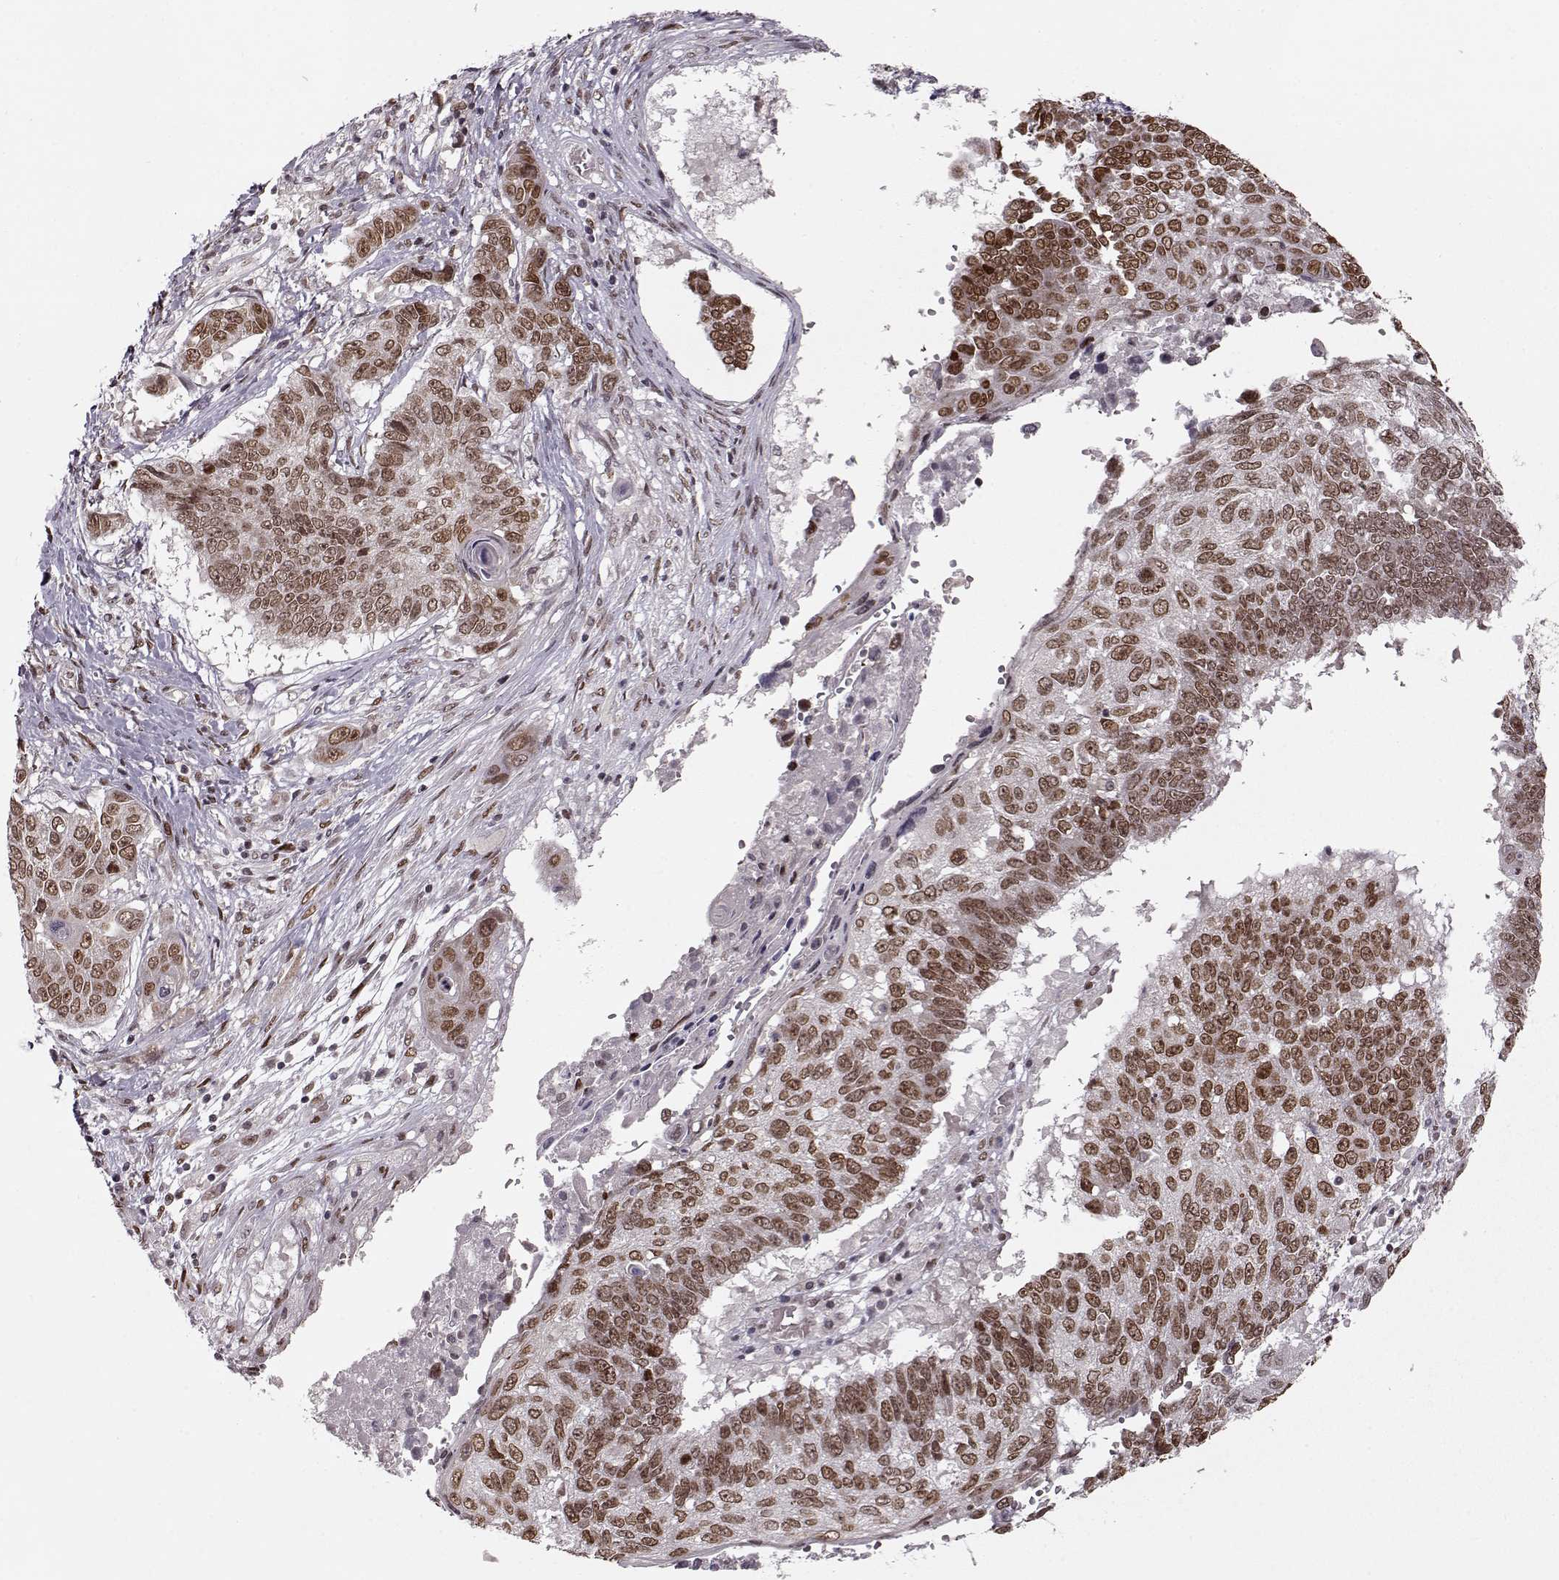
{"staining": {"intensity": "moderate", "quantity": ">75%", "location": "nuclear"}, "tissue": "lung cancer", "cell_type": "Tumor cells", "image_type": "cancer", "snomed": [{"axis": "morphology", "description": "Squamous cell carcinoma, NOS"}, {"axis": "topography", "description": "Lung"}], "caption": "Moderate nuclear expression is appreciated in approximately >75% of tumor cells in lung squamous cell carcinoma.", "gene": "RAI1", "patient": {"sex": "male", "age": 73}}